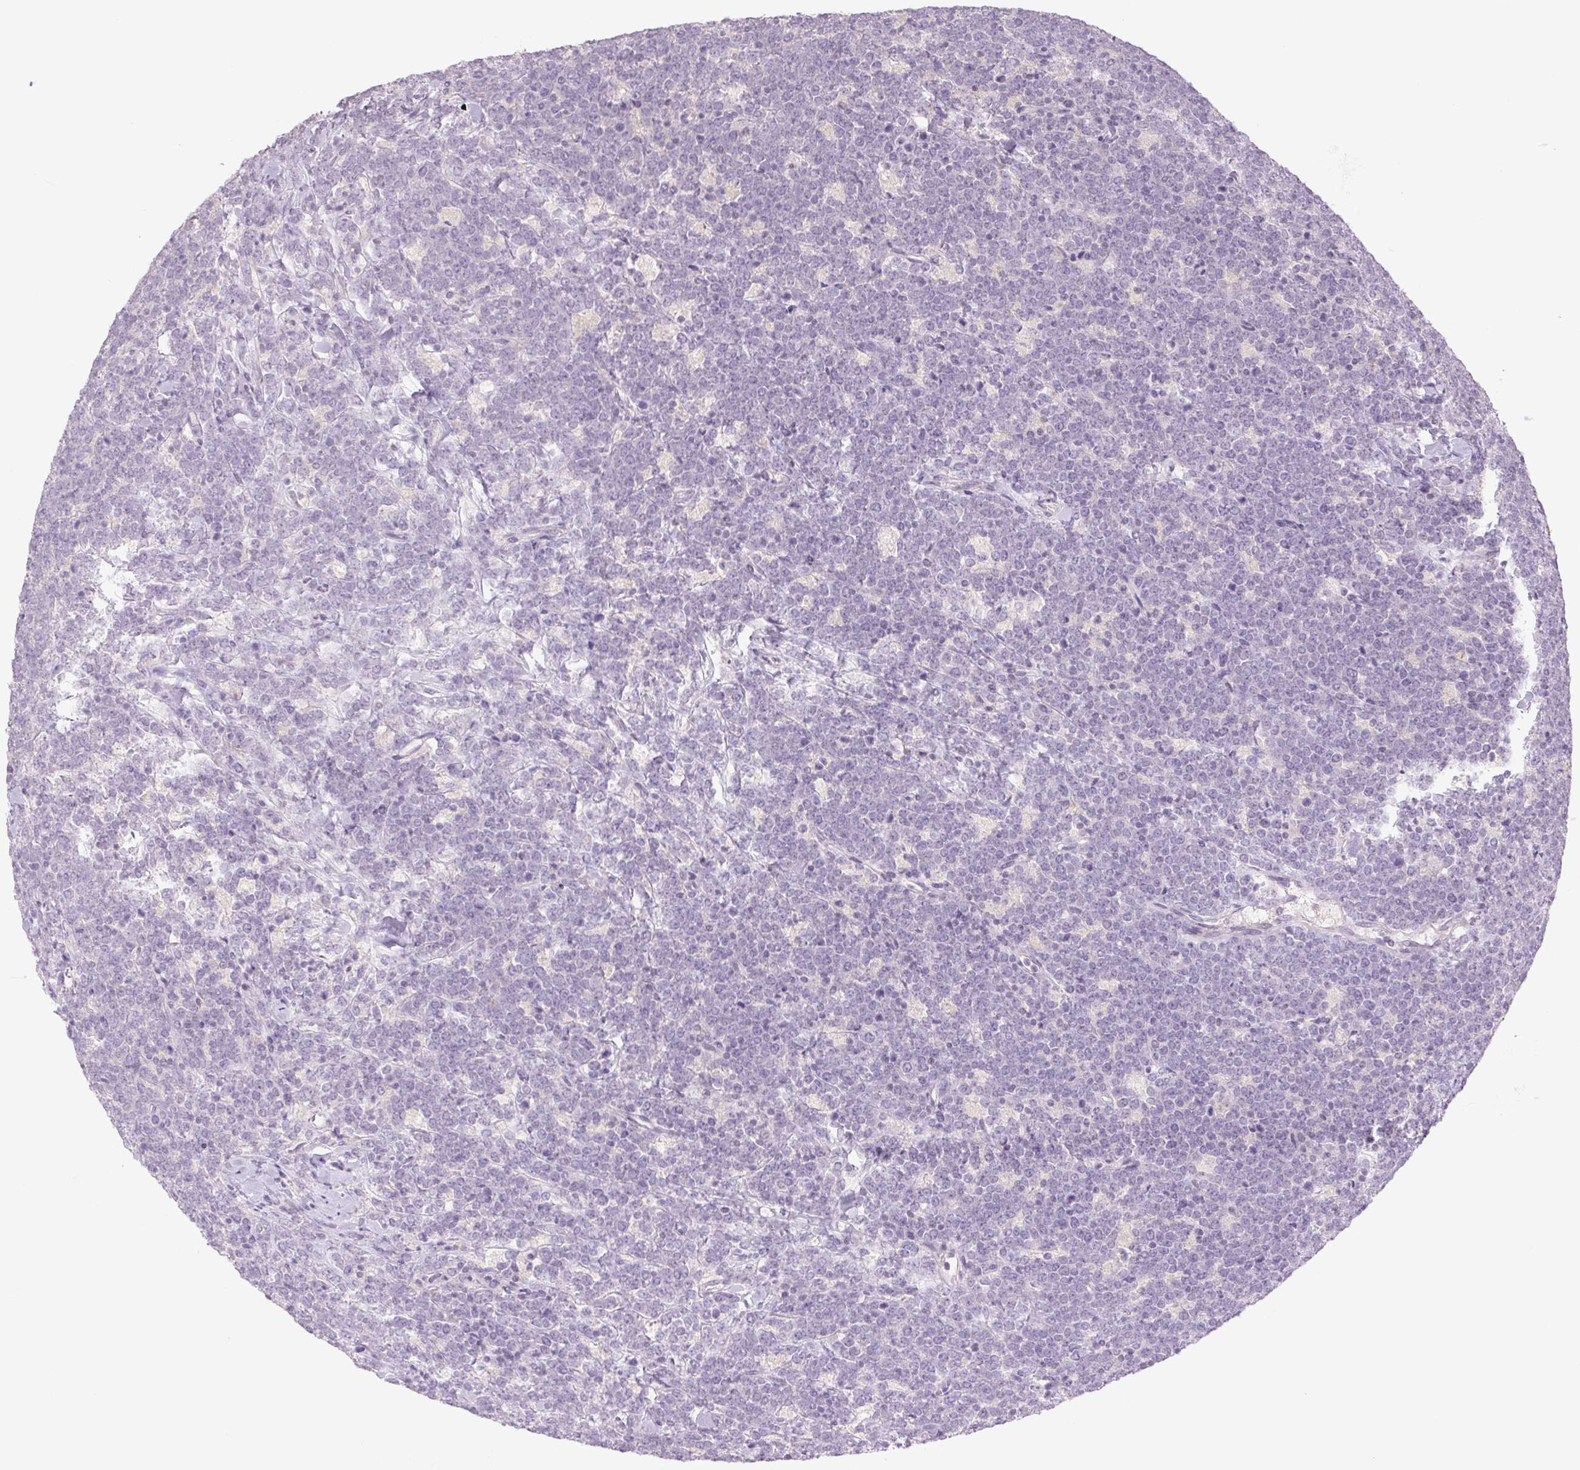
{"staining": {"intensity": "negative", "quantity": "none", "location": "none"}, "tissue": "lymphoma", "cell_type": "Tumor cells", "image_type": "cancer", "snomed": [{"axis": "morphology", "description": "Malignant lymphoma, non-Hodgkin's type, High grade"}, {"axis": "topography", "description": "Small intestine"}], "caption": "Tumor cells are negative for protein expression in human lymphoma.", "gene": "TMEM100", "patient": {"sex": "male", "age": 8}}